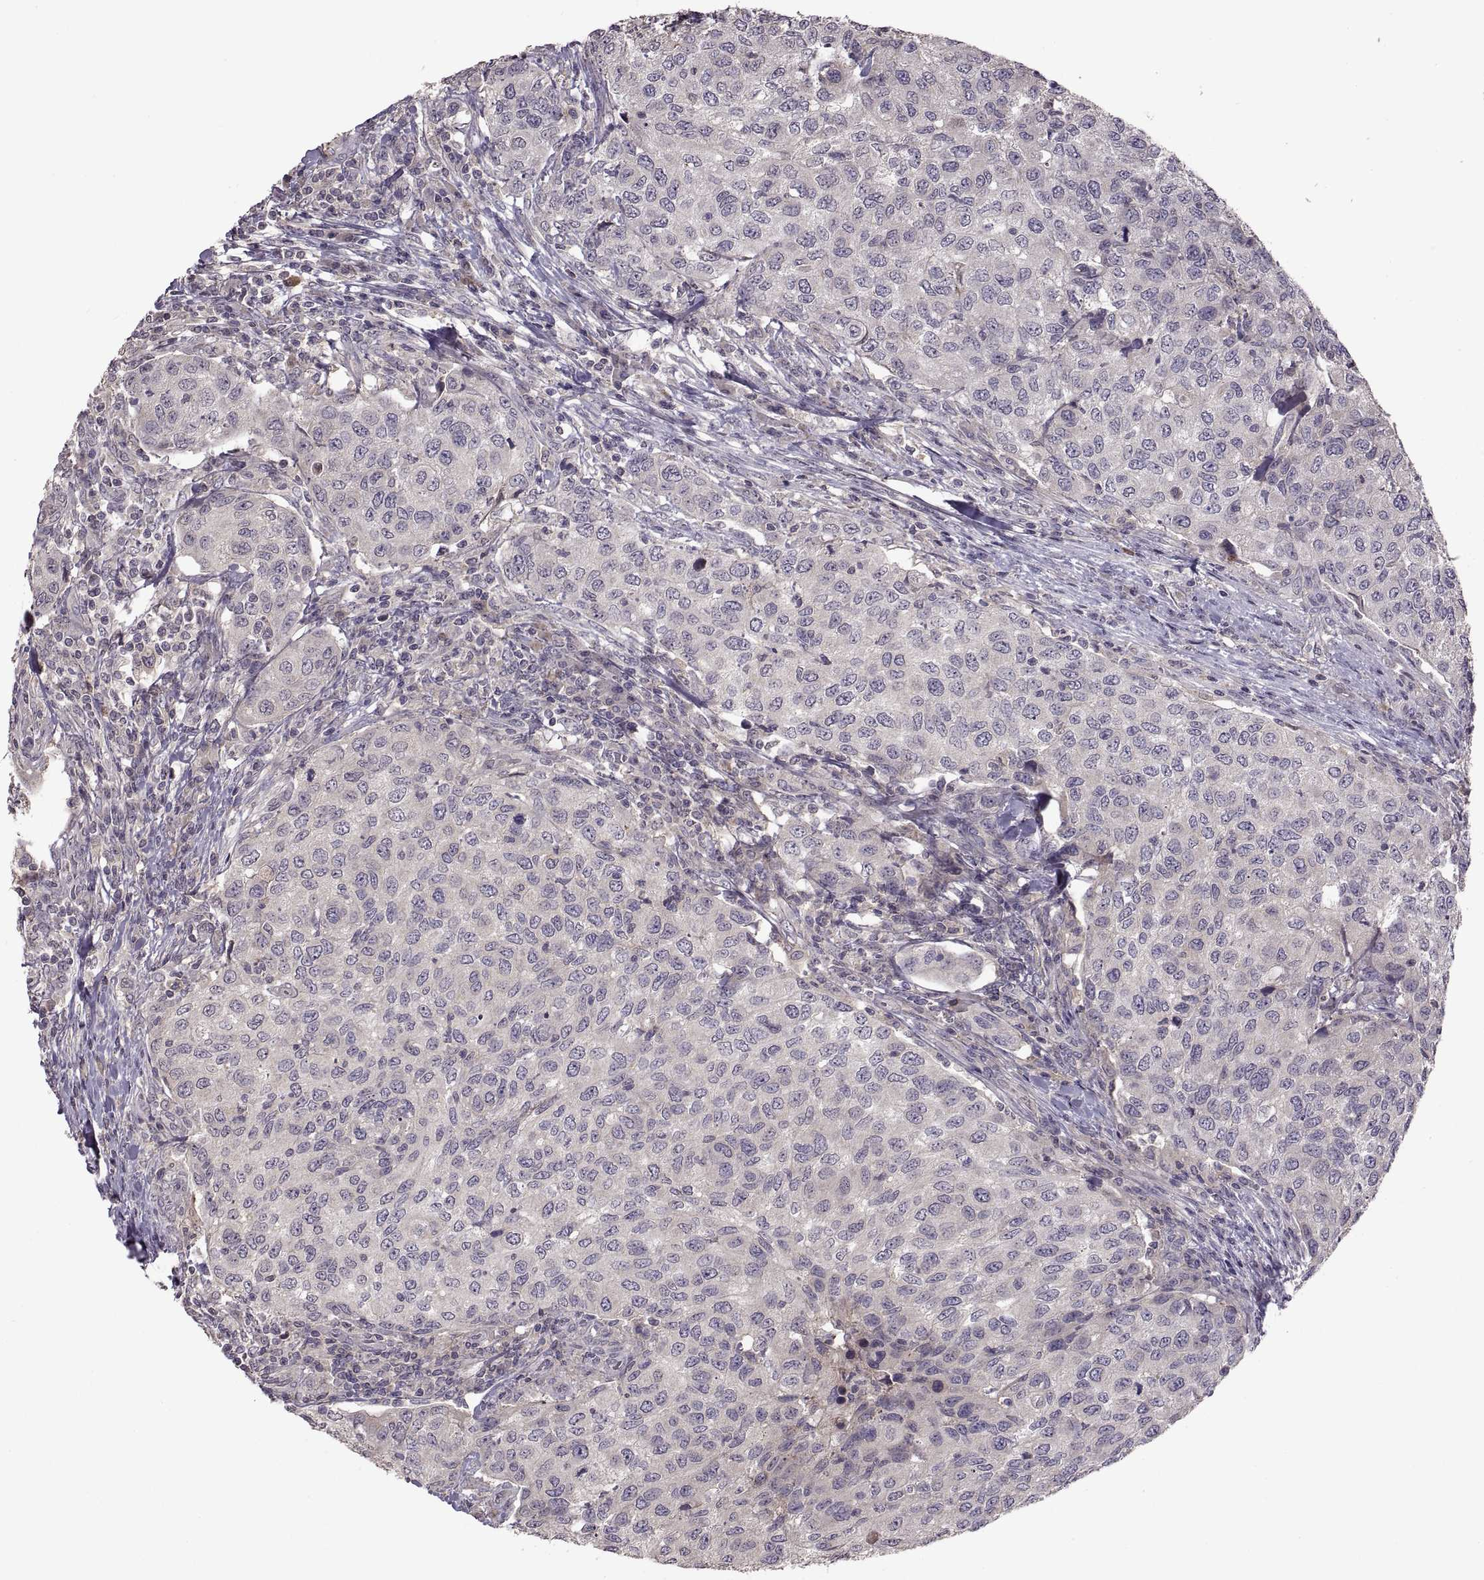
{"staining": {"intensity": "negative", "quantity": "none", "location": "none"}, "tissue": "urothelial cancer", "cell_type": "Tumor cells", "image_type": "cancer", "snomed": [{"axis": "morphology", "description": "Urothelial carcinoma, High grade"}, {"axis": "topography", "description": "Urinary bladder"}], "caption": "This is a image of IHC staining of urothelial carcinoma (high-grade), which shows no expression in tumor cells. (Brightfield microscopy of DAB immunohistochemistry at high magnification).", "gene": "NMNAT2", "patient": {"sex": "female", "age": 78}}